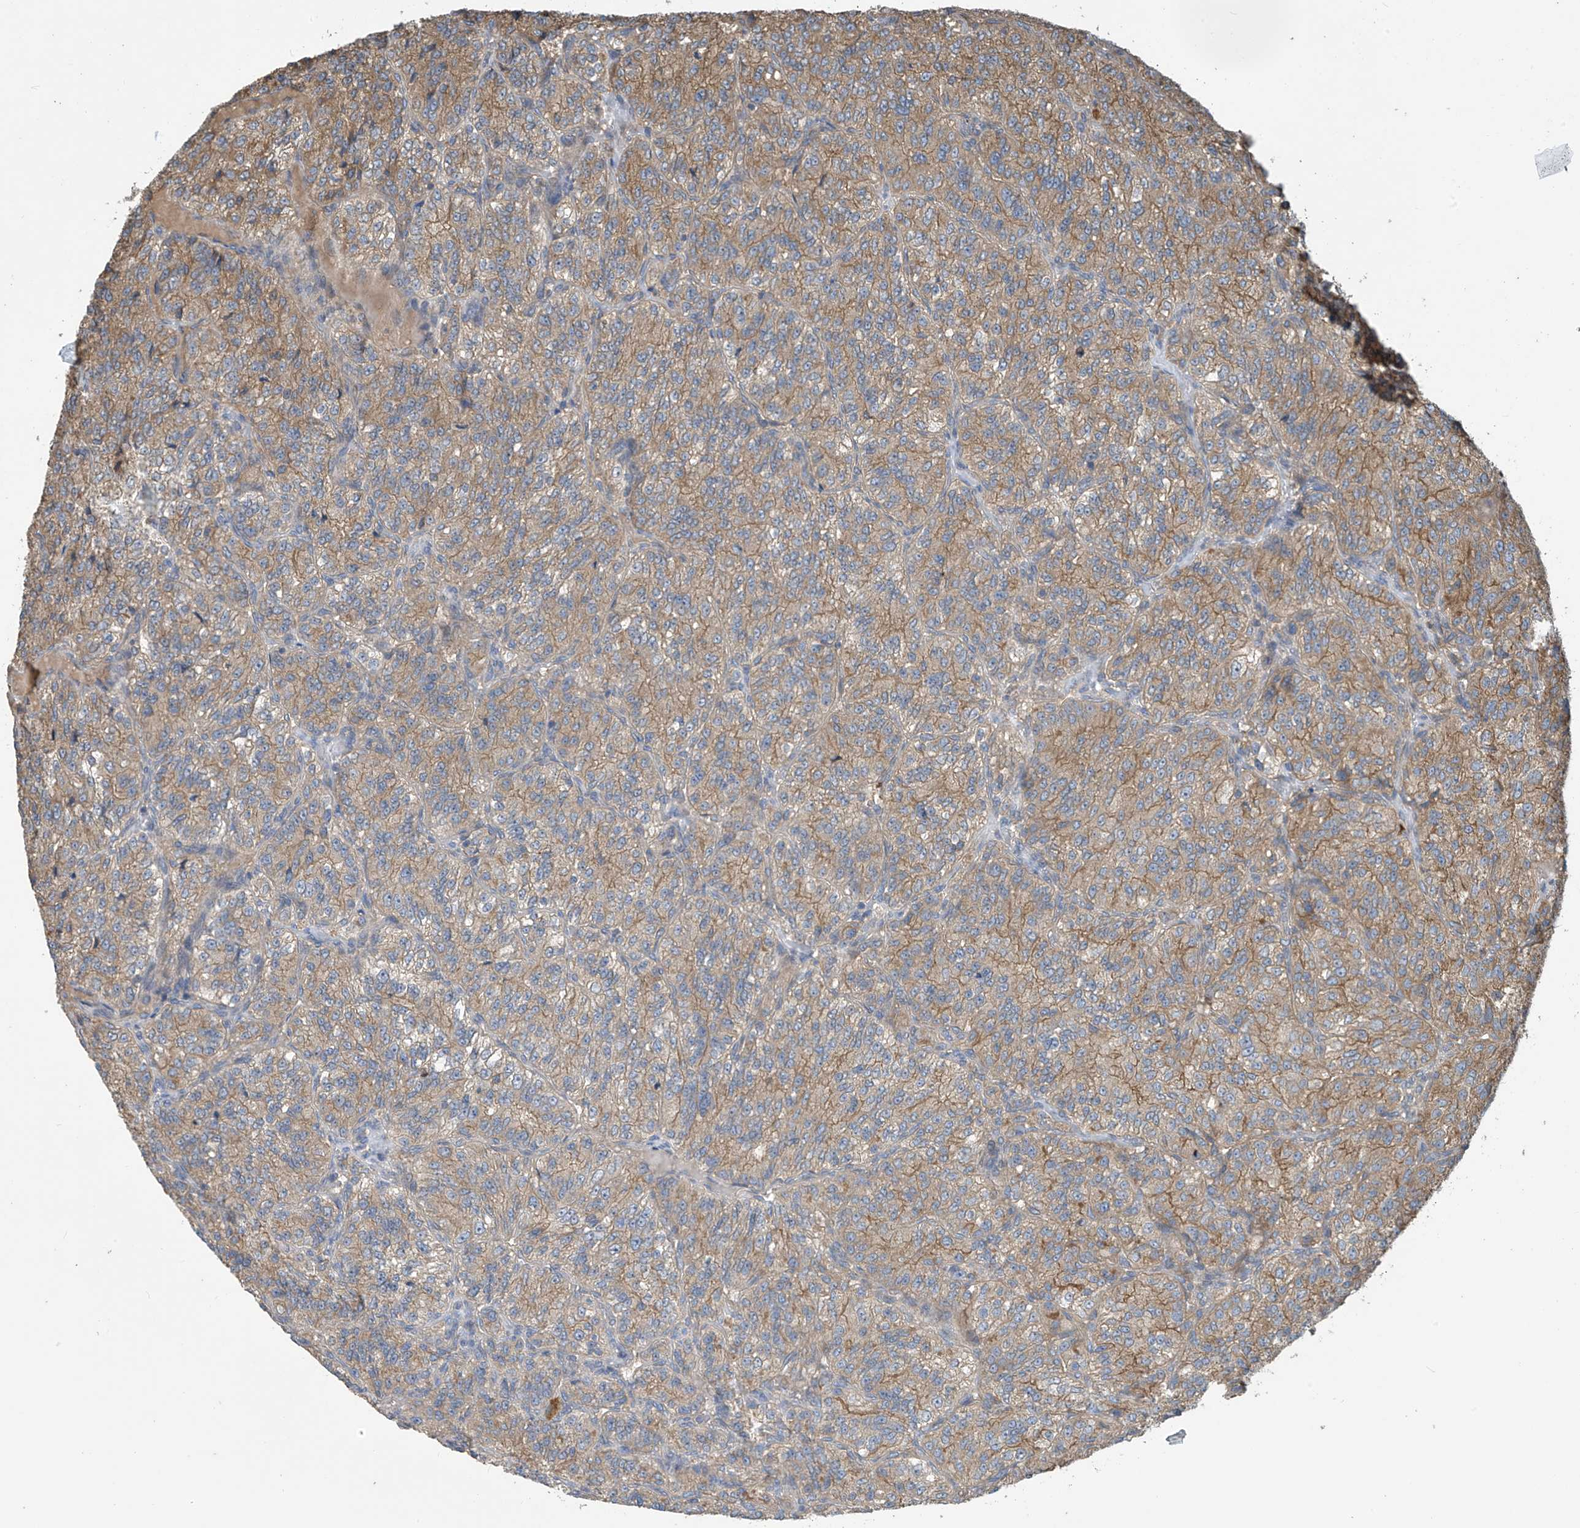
{"staining": {"intensity": "weak", "quantity": "25%-75%", "location": "cytoplasmic/membranous"}, "tissue": "renal cancer", "cell_type": "Tumor cells", "image_type": "cancer", "snomed": [{"axis": "morphology", "description": "Adenocarcinoma, NOS"}, {"axis": "topography", "description": "Kidney"}], "caption": "This is an image of immunohistochemistry staining of adenocarcinoma (renal), which shows weak staining in the cytoplasmic/membranous of tumor cells.", "gene": "PHACTR4", "patient": {"sex": "female", "age": 63}}